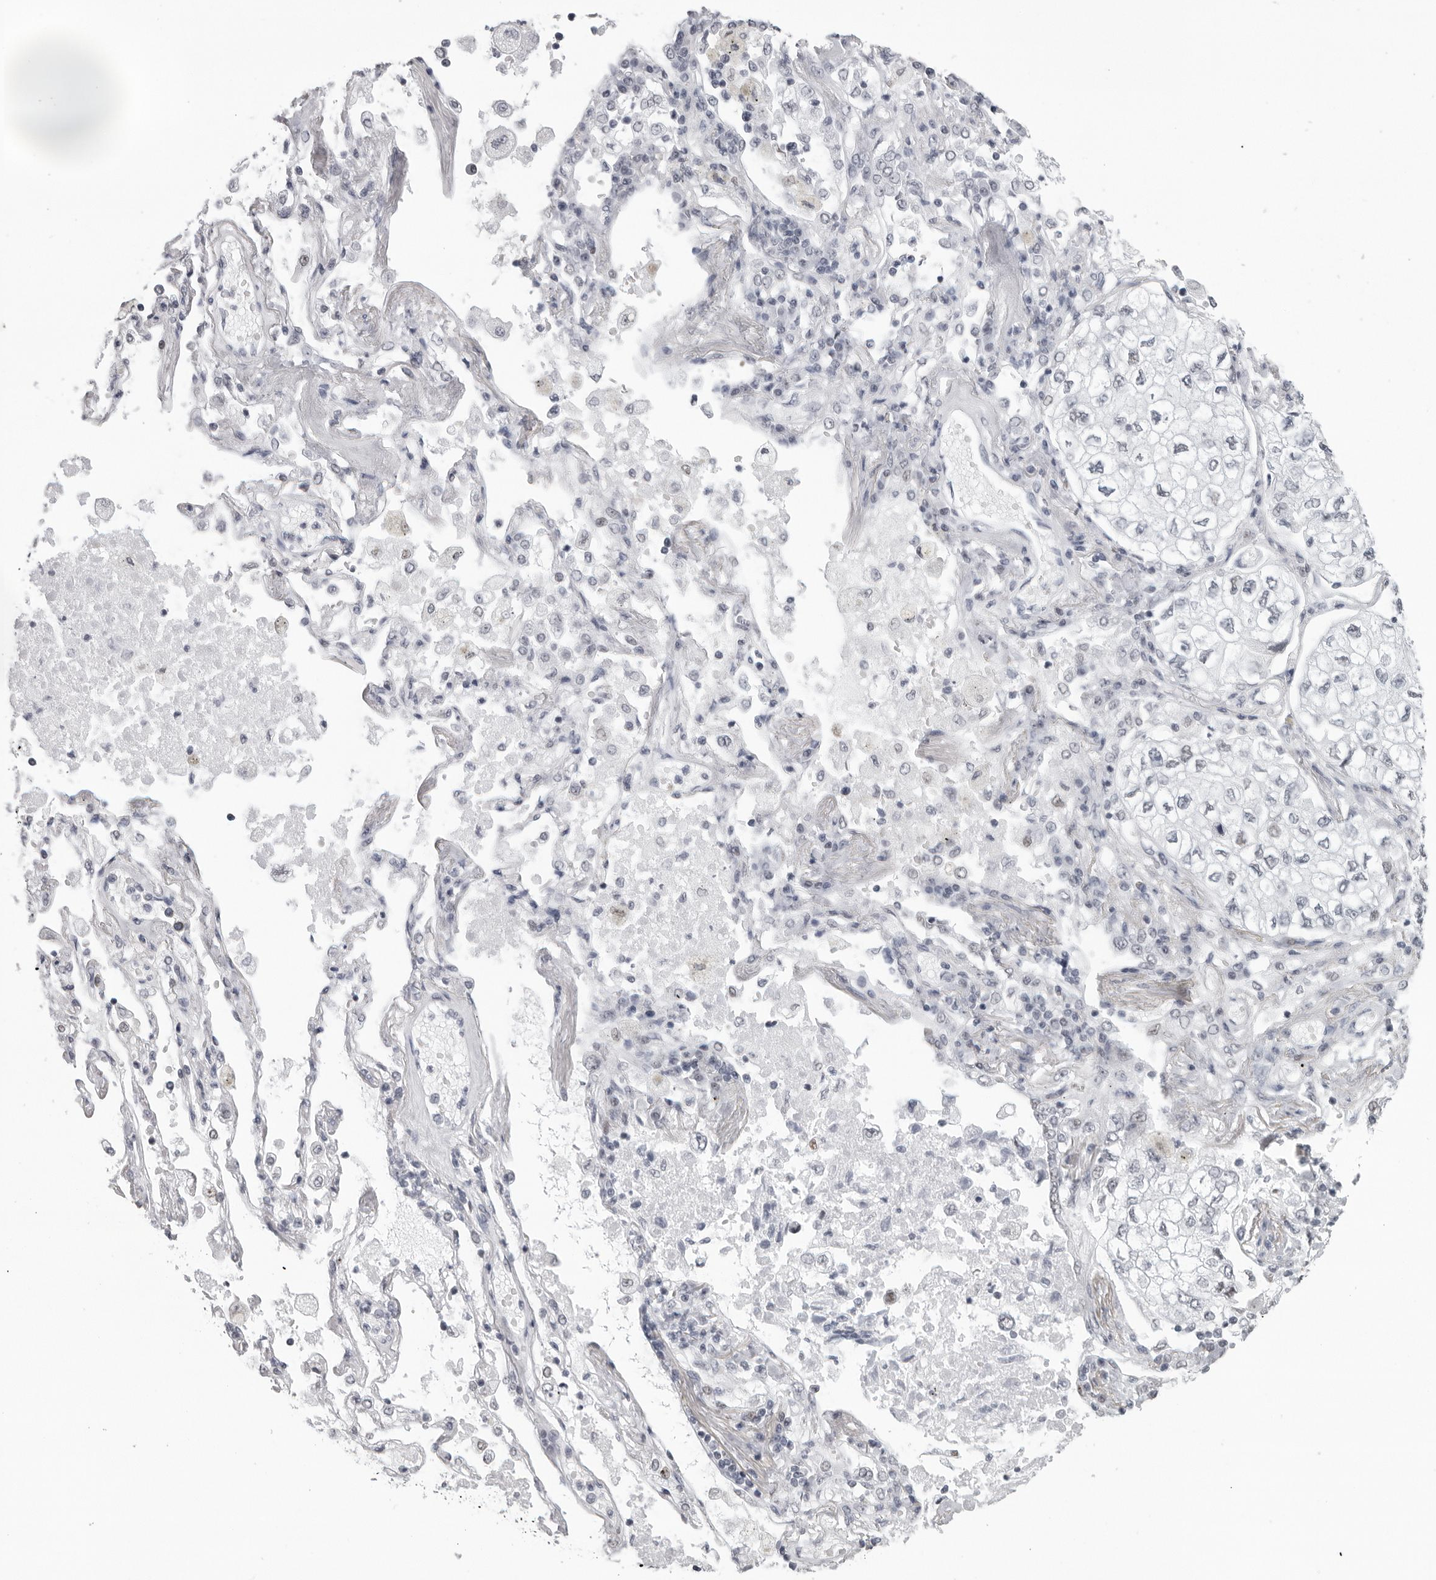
{"staining": {"intensity": "negative", "quantity": "none", "location": "none"}, "tissue": "lung cancer", "cell_type": "Tumor cells", "image_type": "cancer", "snomed": [{"axis": "morphology", "description": "Adenocarcinoma, NOS"}, {"axis": "topography", "description": "Lung"}], "caption": "This is an immunohistochemistry micrograph of lung cancer. There is no expression in tumor cells.", "gene": "ESPN", "patient": {"sex": "male", "age": 63}}